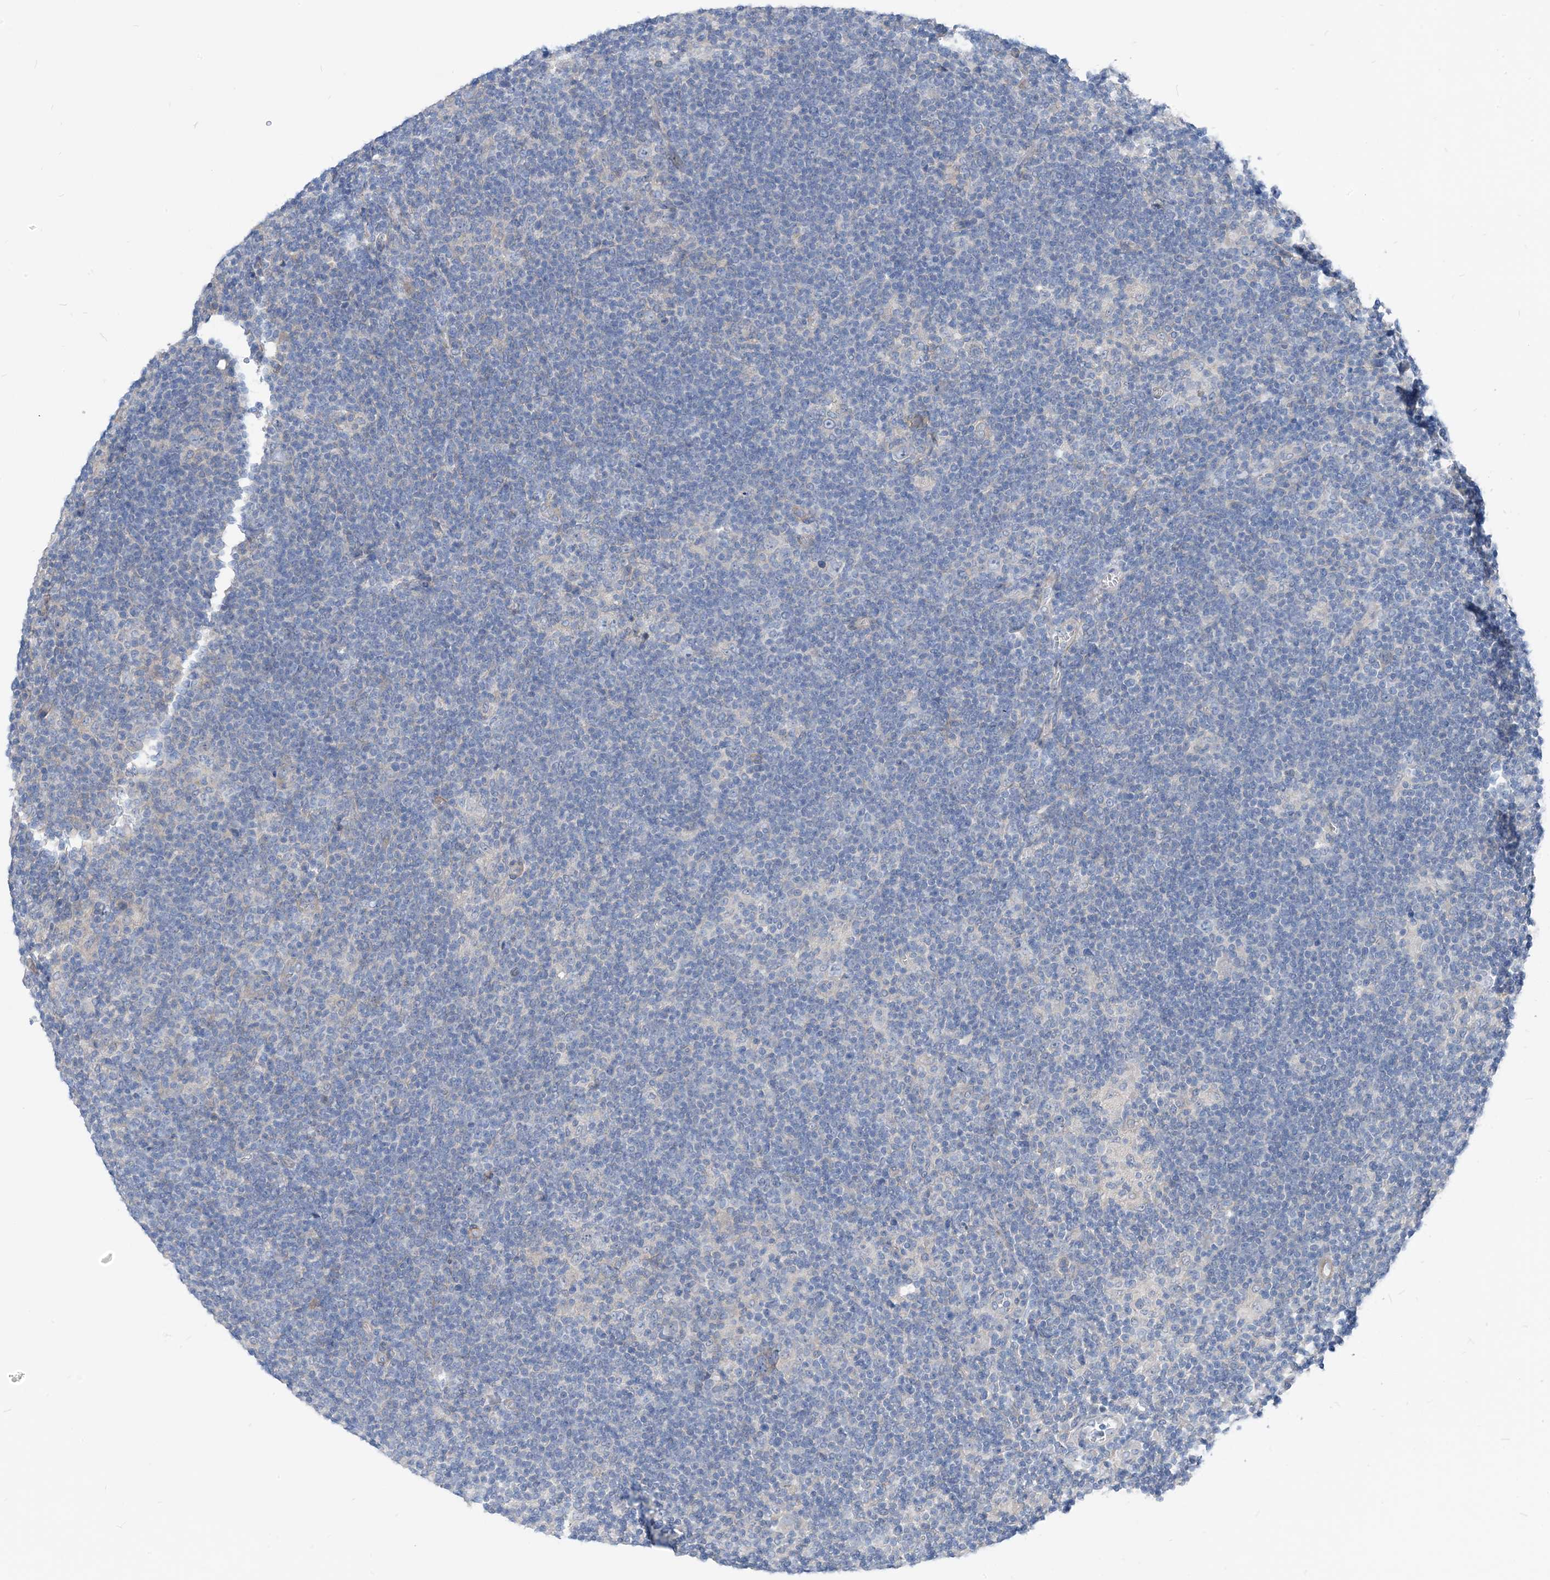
{"staining": {"intensity": "negative", "quantity": "none", "location": "none"}, "tissue": "lymphoma", "cell_type": "Tumor cells", "image_type": "cancer", "snomed": [{"axis": "morphology", "description": "Hodgkin's disease, NOS"}, {"axis": "topography", "description": "Lymph node"}], "caption": "This is a photomicrograph of immunohistochemistry staining of Hodgkin's disease, which shows no positivity in tumor cells.", "gene": "PLEKHA3", "patient": {"sex": "female", "age": 57}}